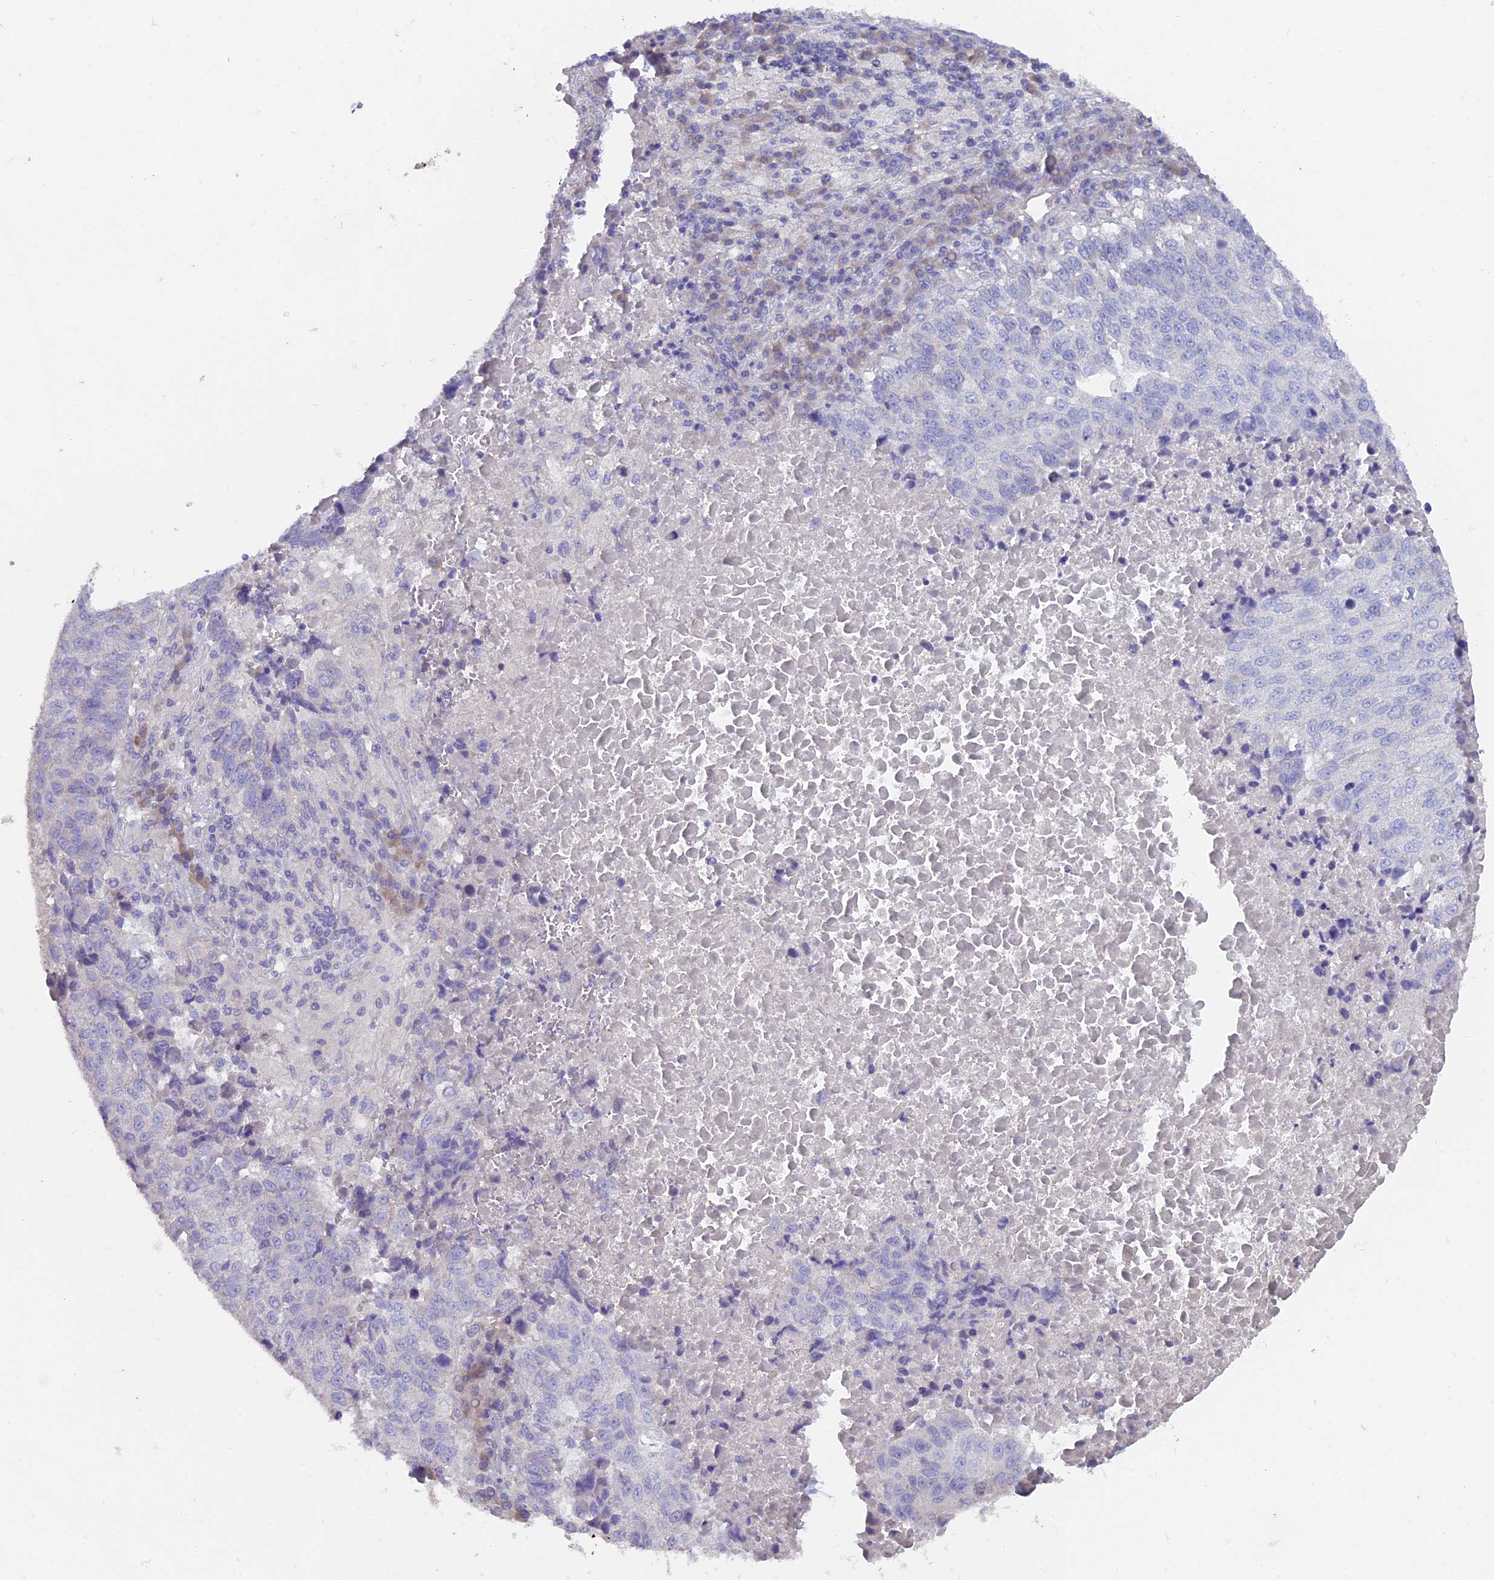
{"staining": {"intensity": "negative", "quantity": "none", "location": "none"}, "tissue": "lung cancer", "cell_type": "Tumor cells", "image_type": "cancer", "snomed": [{"axis": "morphology", "description": "Squamous cell carcinoma, NOS"}, {"axis": "topography", "description": "Lung"}], "caption": "This is a image of immunohistochemistry staining of lung cancer, which shows no expression in tumor cells.", "gene": "FAM168B", "patient": {"sex": "male", "age": 73}}